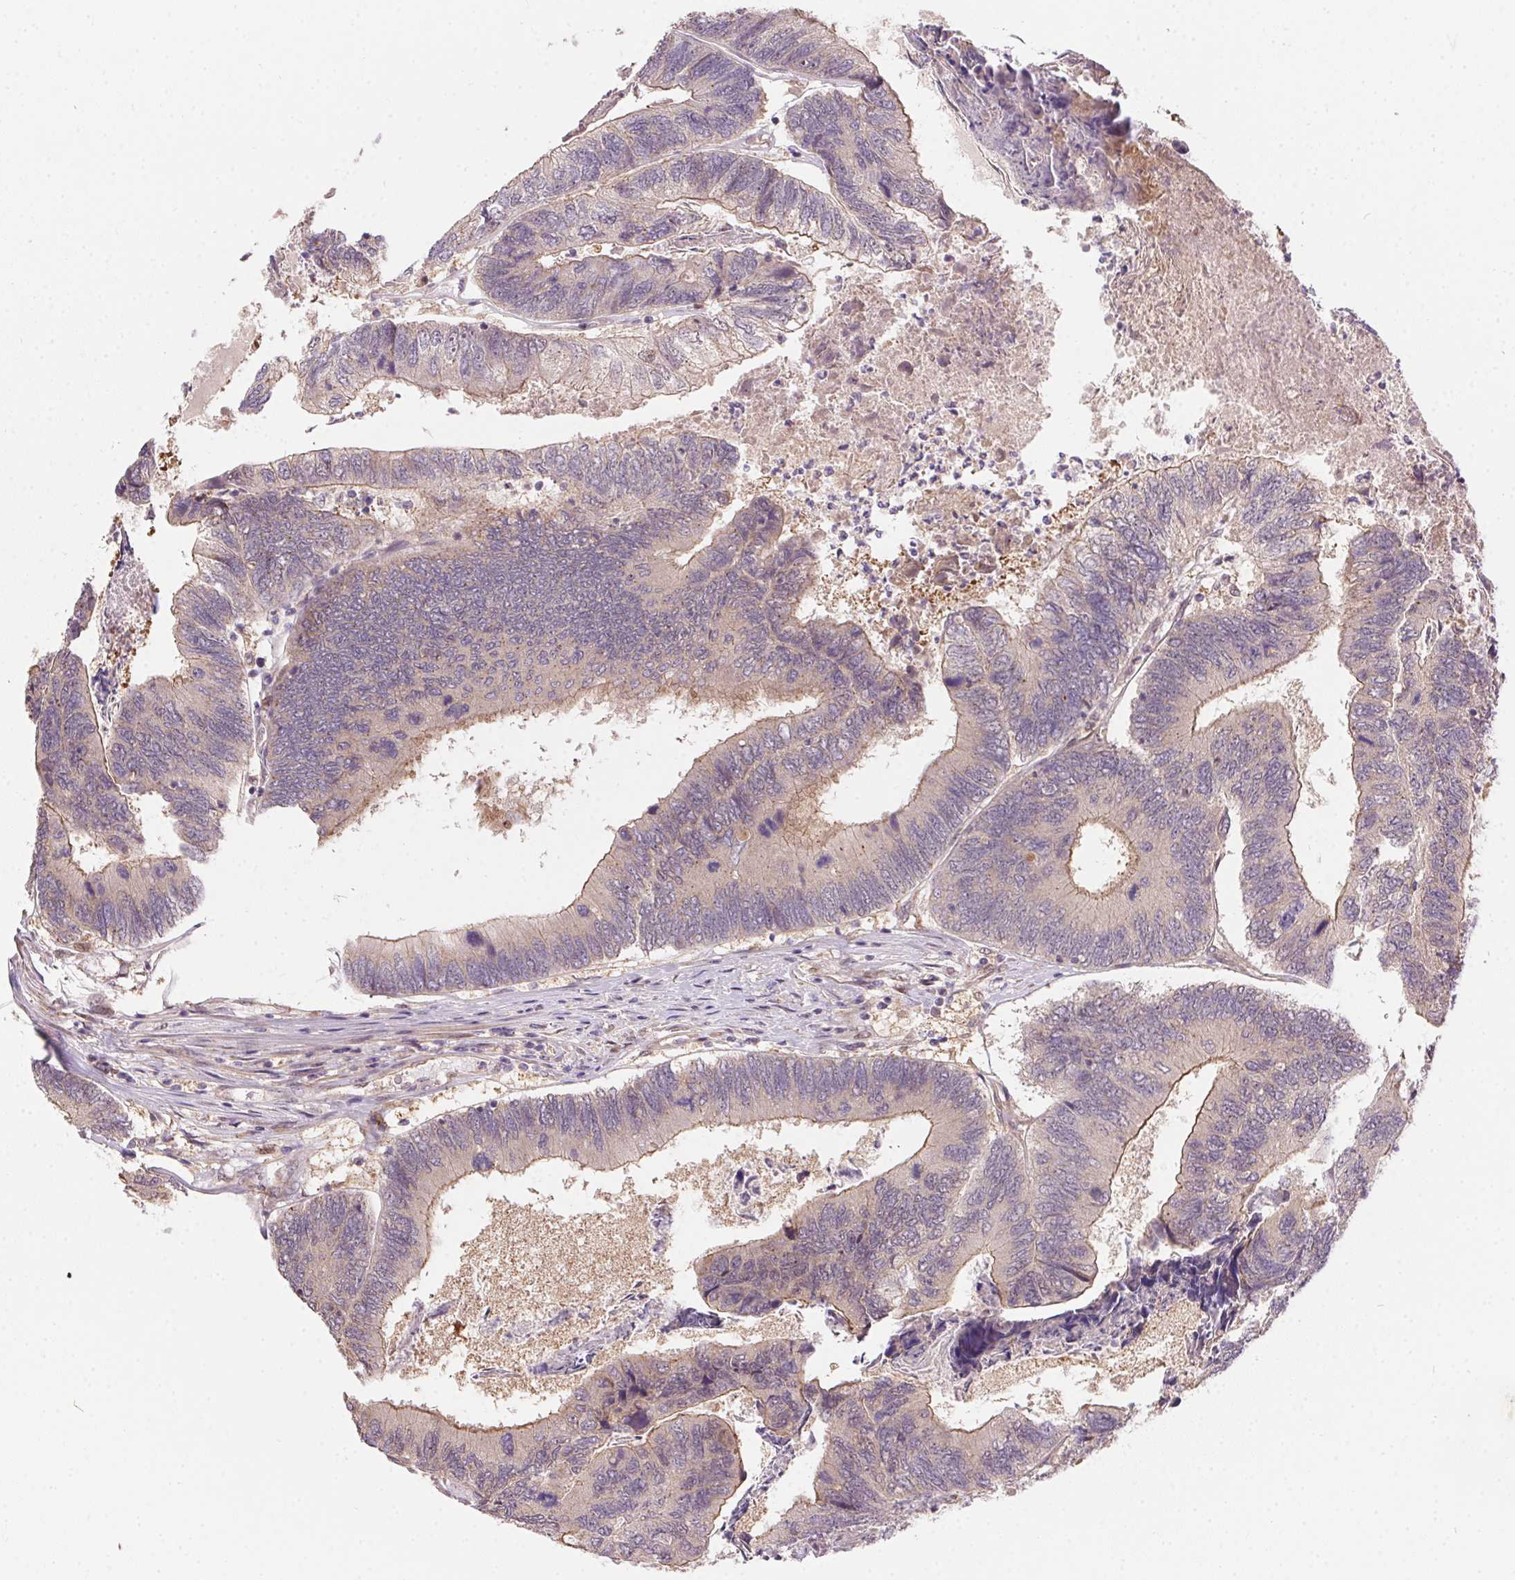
{"staining": {"intensity": "weak", "quantity": "25%-75%", "location": "cytoplasmic/membranous"}, "tissue": "colorectal cancer", "cell_type": "Tumor cells", "image_type": "cancer", "snomed": [{"axis": "morphology", "description": "Adenocarcinoma, NOS"}, {"axis": "topography", "description": "Colon"}], "caption": "About 25%-75% of tumor cells in colorectal cancer exhibit weak cytoplasmic/membranous protein positivity as visualized by brown immunohistochemical staining.", "gene": "NUDT16", "patient": {"sex": "female", "age": 67}}